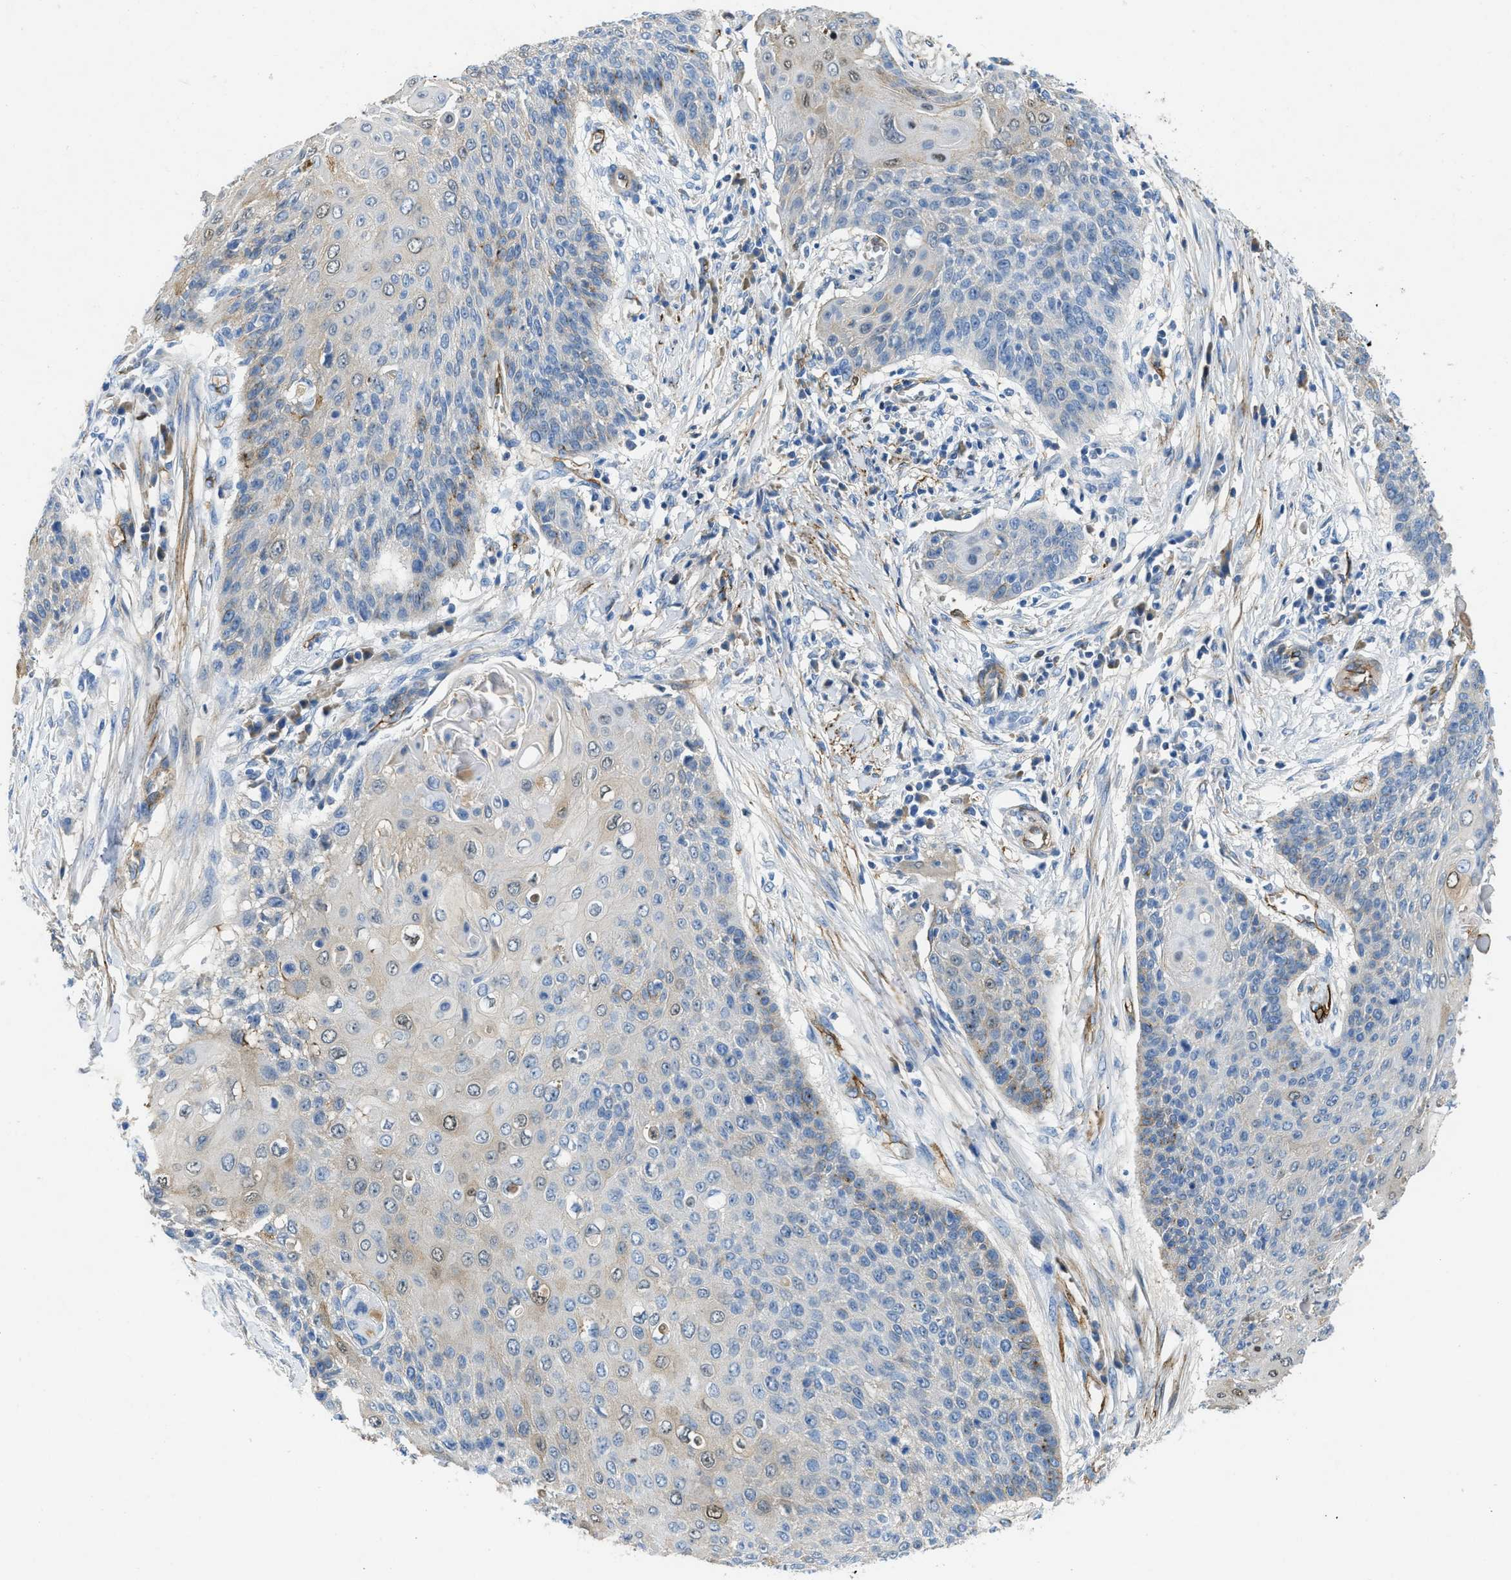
{"staining": {"intensity": "weak", "quantity": "<25%", "location": "nuclear"}, "tissue": "cervical cancer", "cell_type": "Tumor cells", "image_type": "cancer", "snomed": [{"axis": "morphology", "description": "Squamous cell carcinoma, NOS"}, {"axis": "topography", "description": "Cervix"}], "caption": "There is no significant positivity in tumor cells of cervical cancer.", "gene": "SPEG", "patient": {"sex": "female", "age": 39}}